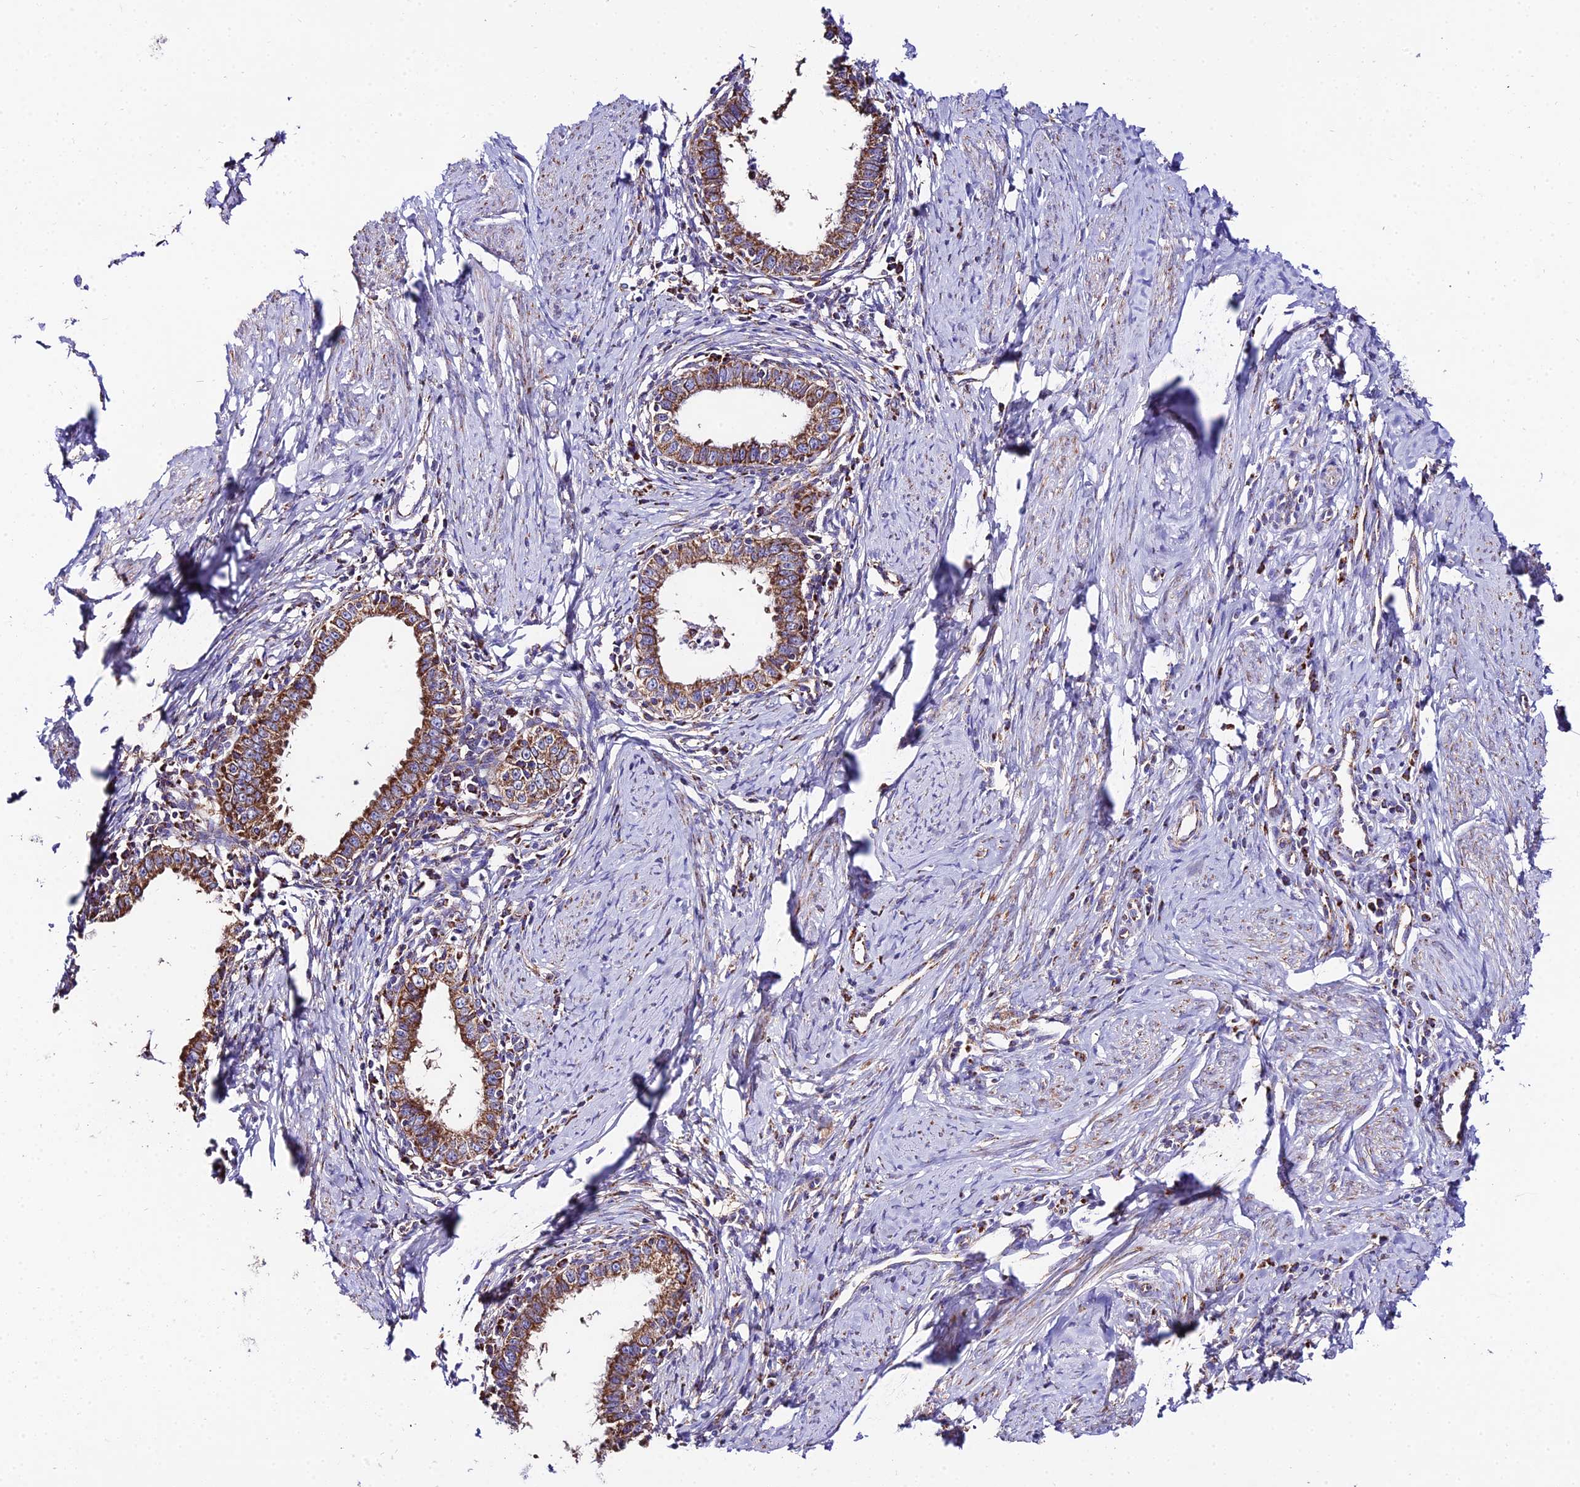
{"staining": {"intensity": "strong", "quantity": ">75%", "location": "cytoplasmic/membranous"}, "tissue": "cervical cancer", "cell_type": "Tumor cells", "image_type": "cancer", "snomed": [{"axis": "morphology", "description": "Adenocarcinoma, NOS"}, {"axis": "topography", "description": "Cervix"}], "caption": "Brown immunohistochemical staining in adenocarcinoma (cervical) shows strong cytoplasmic/membranous expression in approximately >75% of tumor cells.", "gene": "OCIAD1", "patient": {"sex": "female", "age": 36}}